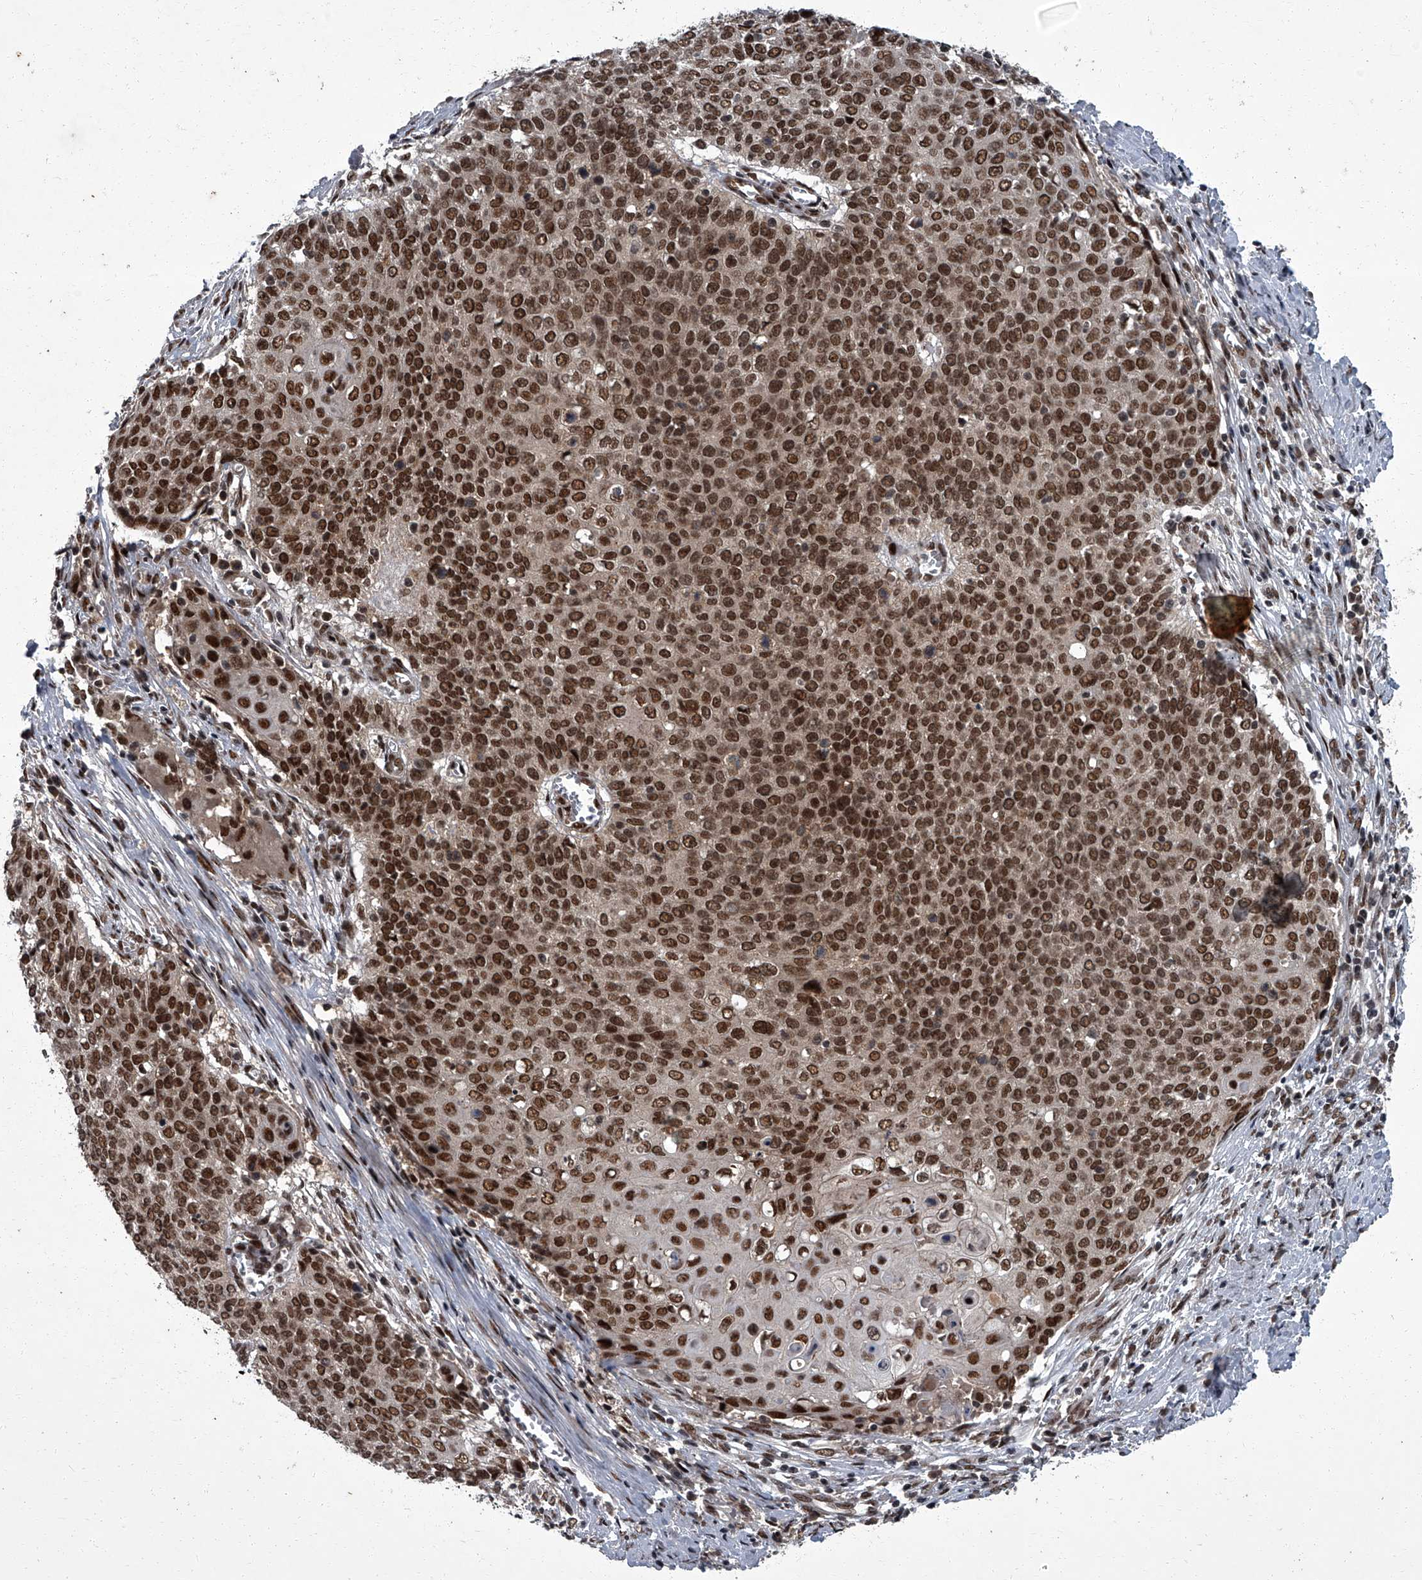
{"staining": {"intensity": "strong", "quantity": ">75%", "location": "nuclear"}, "tissue": "cervical cancer", "cell_type": "Tumor cells", "image_type": "cancer", "snomed": [{"axis": "morphology", "description": "Squamous cell carcinoma, NOS"}, {"axis": "topography", "description": "Cervix"}], "caption": "Squamous cell carcinoma (cervical) stained with DAB (3,3'-diaminobenzidine) immunohistochemistry (IHC) displays high levels of strong nuclear staining in approximately >75% of tumor cells.", "gene": "ZNF518B", "patient": {"sex": "female", "age": 39}}